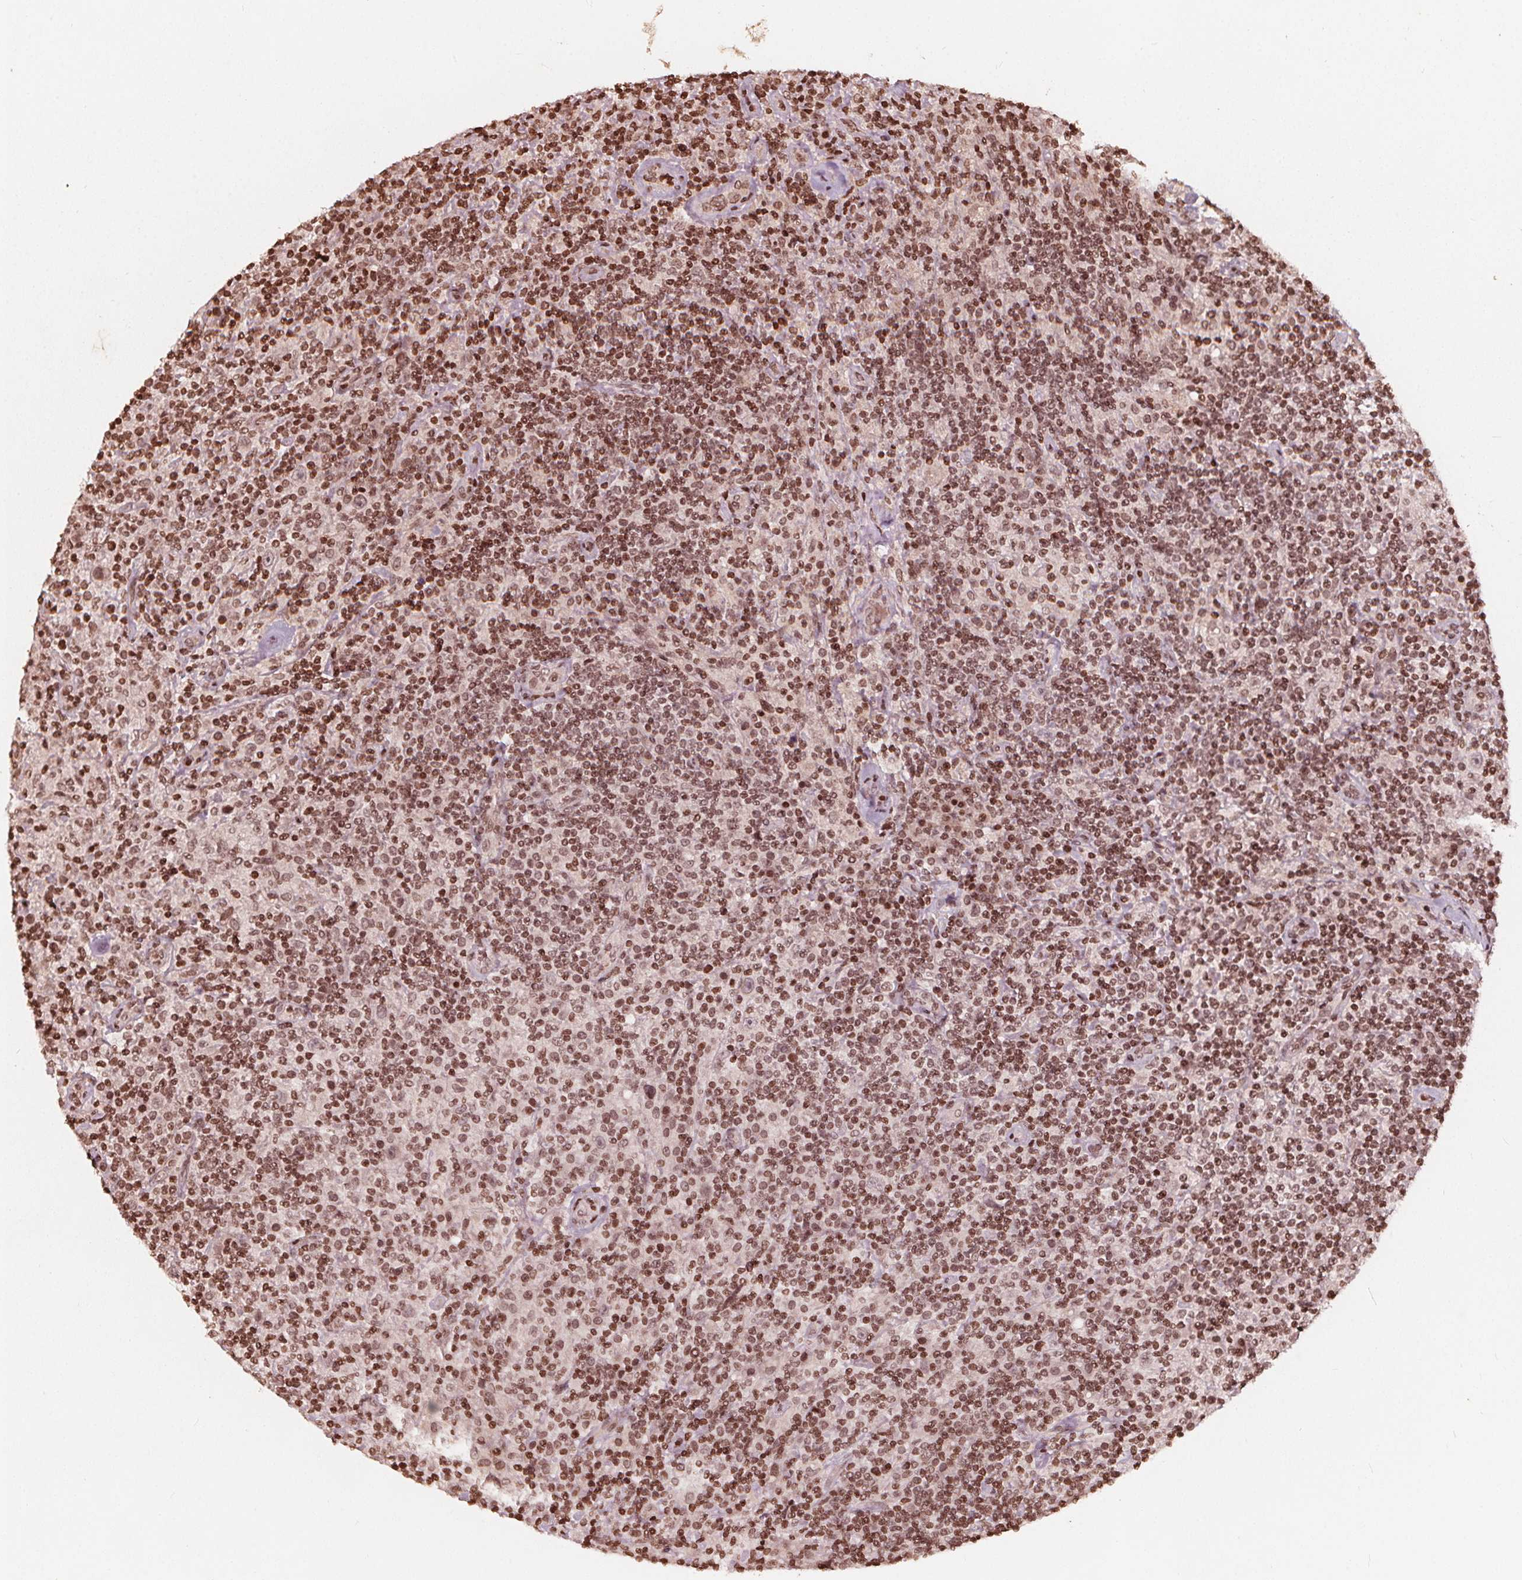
{"staining": {"intensity": "weak", "quantity": ">75%", "location": "nuclear"}, "tissue": "lymphoma", "cell_type": "Tumor cells", "image_type": "cancer", "snomed": [{"axis": "morphology", "description": "Hodgkin's disease, NOS"}, {"axis": "topography", "description": "Lymph node"}], "caption": "Hodgkin's disease tissue reveals weak nuclear expression in about >75% of tumor cells, visualized by immunohistochemistry.", "gene": "H3C14", "patient": {"sex": "male", "age": 70}}